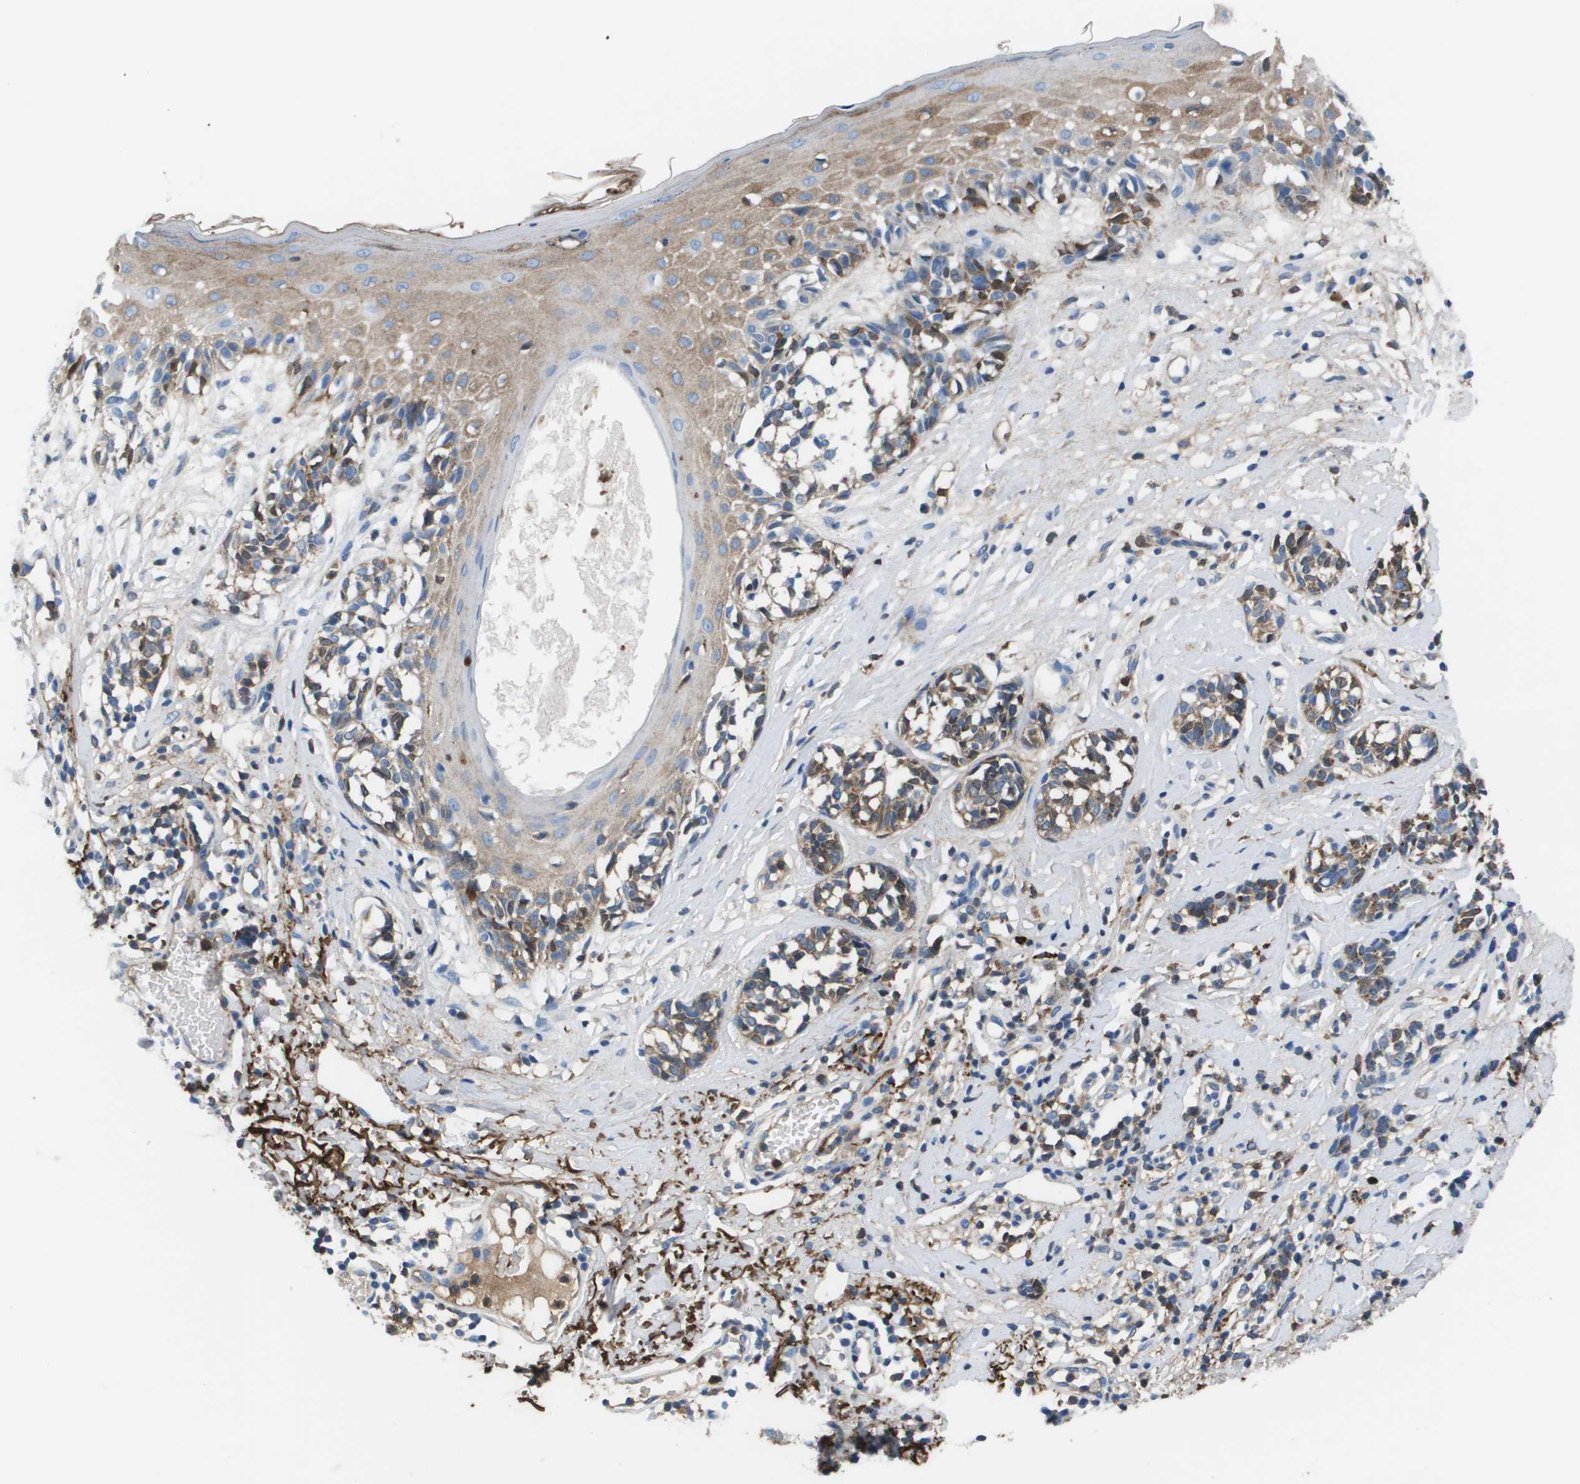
{"staining": {"intensity": "moderate", "quantity": ">75%", "location": "cytoplasmic/membranous"}, "tissue": "melanoma", "cell_type": "Tumor cells", "image_type": "cancer", "snomed": [{"axis": "morphology", "description": "Malignant melanoma, NOS"}, {"axis": "topography", "description": "Skin"}], "caption": "A micrograph showing moderate cytoplasmic/membranous expression in about >75% of tumor cells in malignant melanoma, as visualized by brown immunohistochemical staining.", "gene": "VTN", "patient": {"sex": "male", "age": 64}}